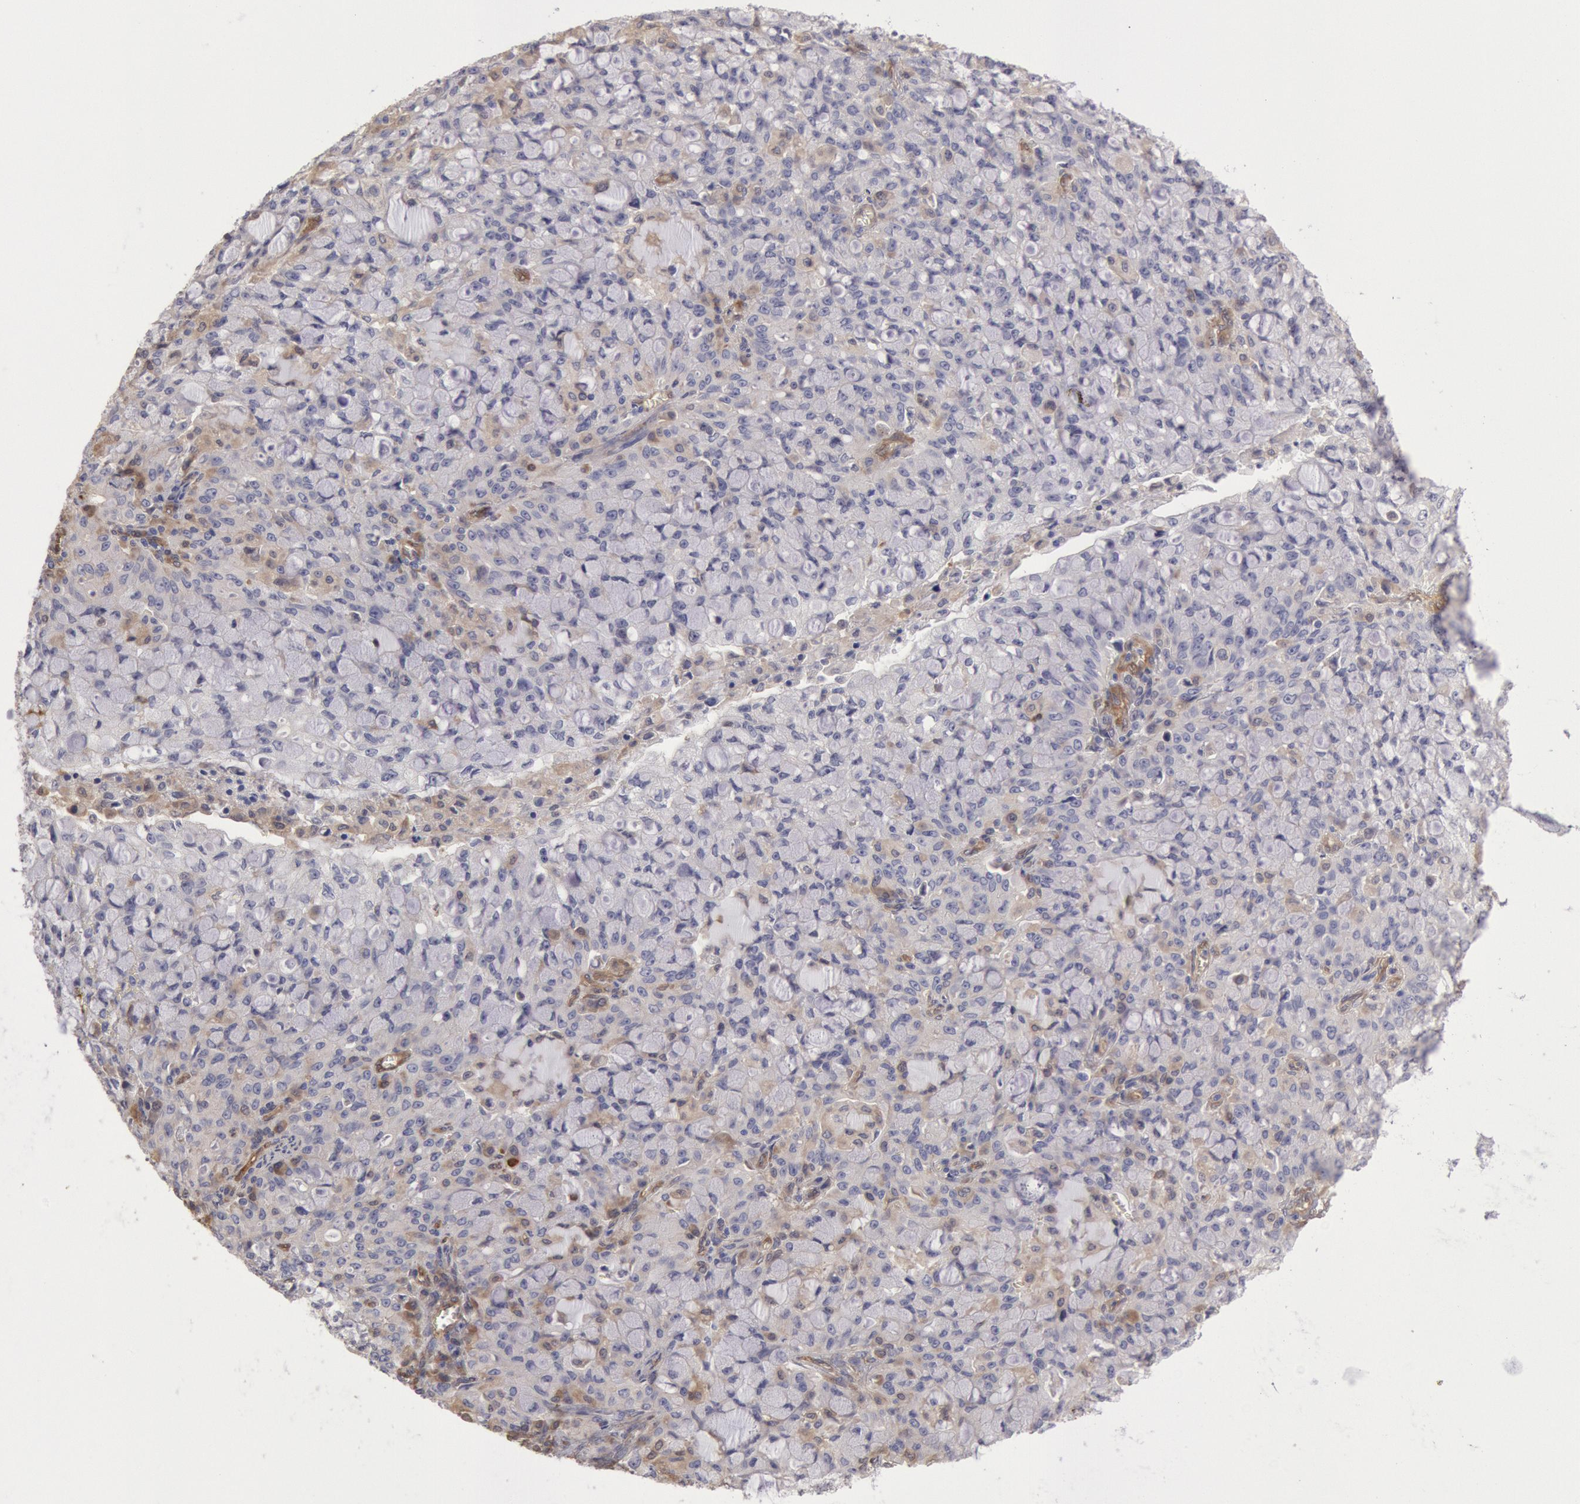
{"staining": {"intensity": "negative", "quantity": "none", "location": "none"}, "tissue": "lung cancer", "cell_type": "Tumor cells", "image_type": "cancer", "snomed": [{"axis": "morphology", "description": "Adenocarcinoma, NOS"}, {"axis": "topography", "description": "Lung"}], "caption": "Immunohistochemistry (IHC) of human lung cancer (adenocarcinoma) demonstrates no staining in tumor cells.", "gene": "CCDC50", "patient": {"sex": "female", "age": 44}}